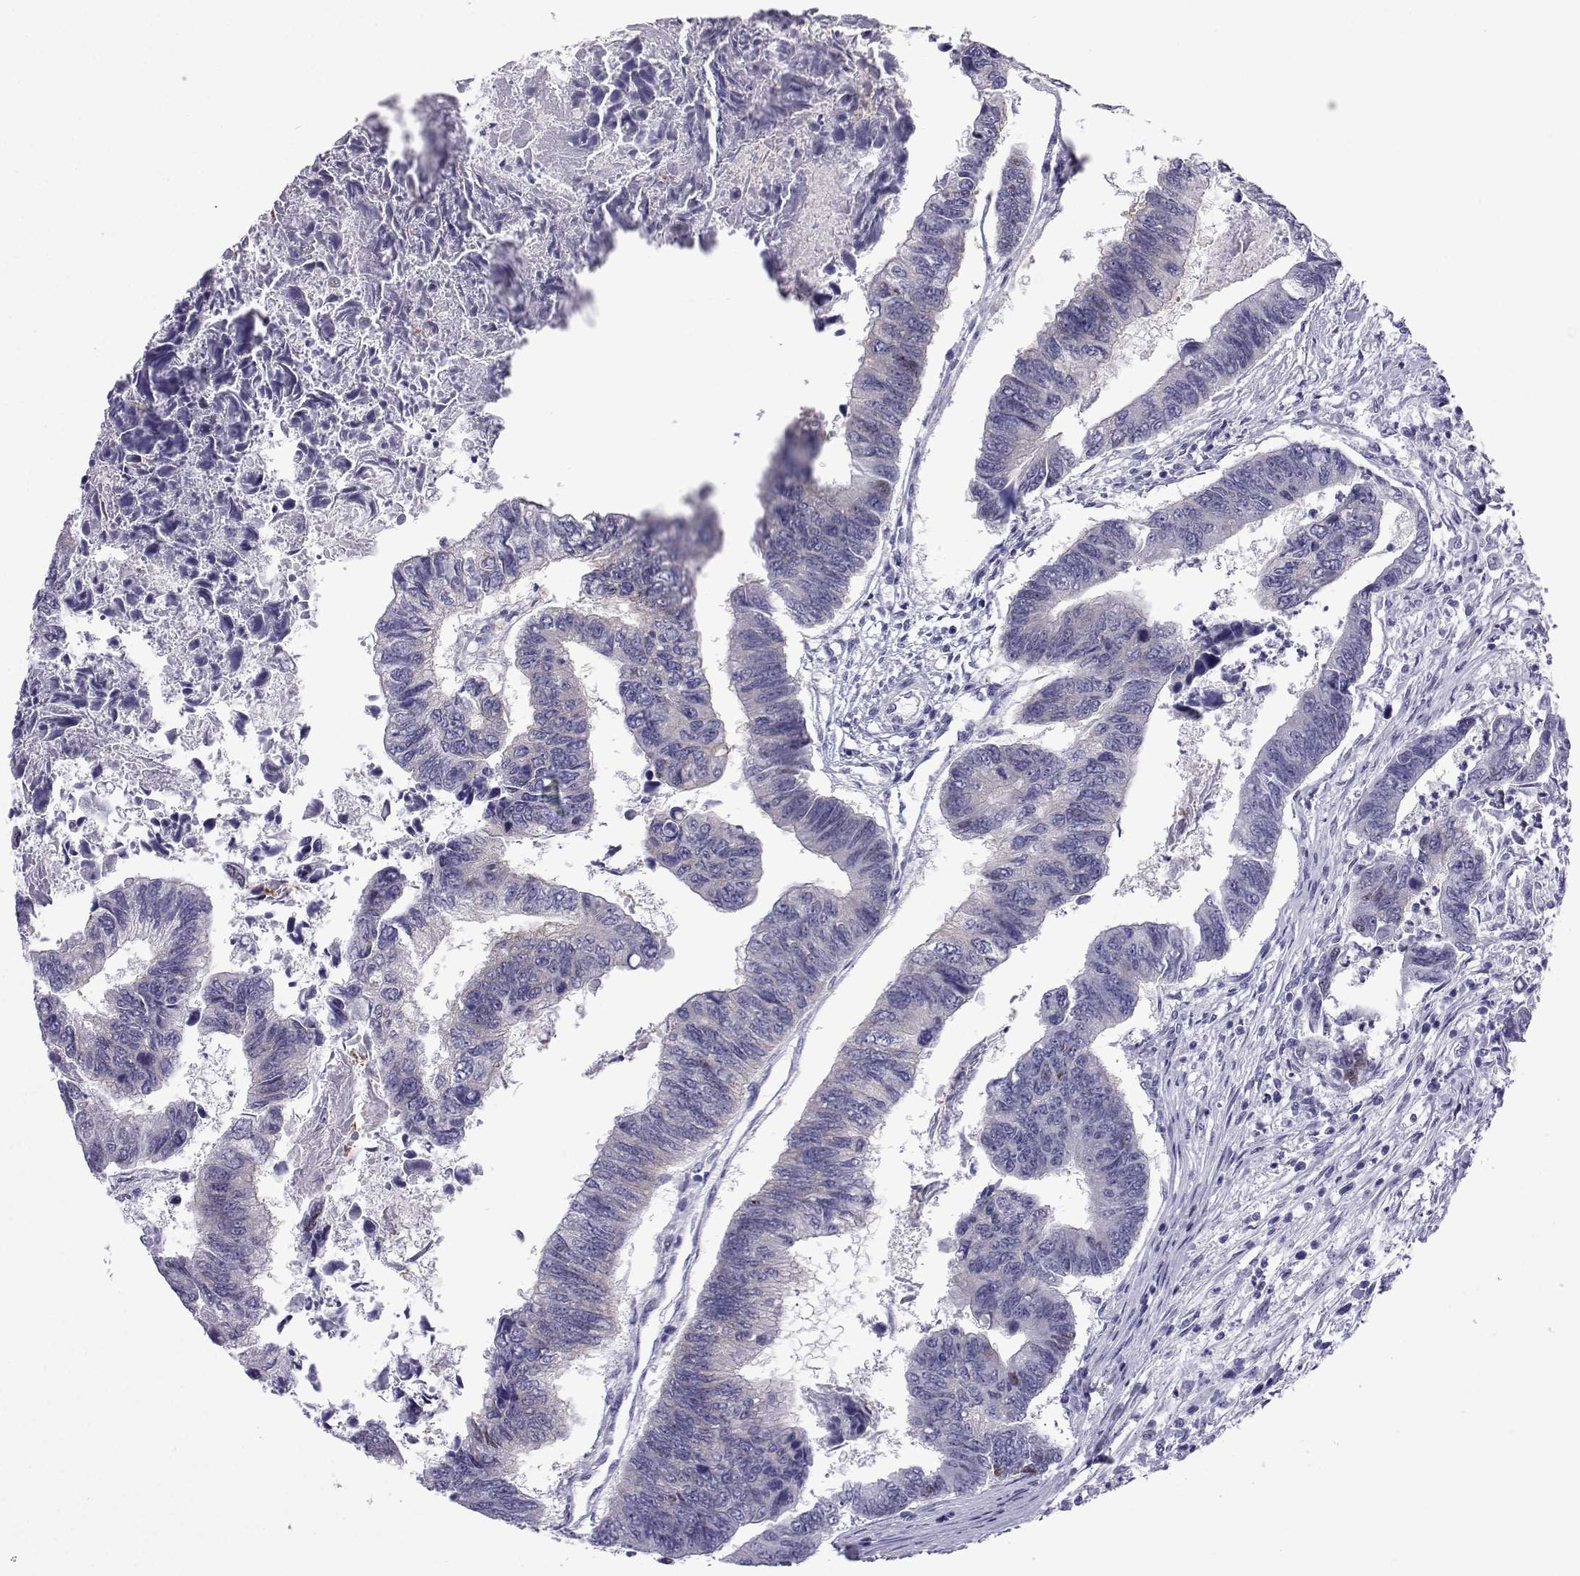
{"staining": {"intensity": "negative", "quantity": "none", "location": "none"}, "tissue": "colorectal cancer", "cell_type": "Tumor cells", "image_type": "cancer", "snomed": [{"axis": "morphology", "description": "Adenocarcinoma, NOS"}, {"axis": "topography", "description": "Colon"}], "caption": "A histopathology image of human colorectal cancer (adenocarcinoma) is negative for staining in tumor cells.", "gene": "COL22A1", "patient": {"sex": "female", "age": 65}}